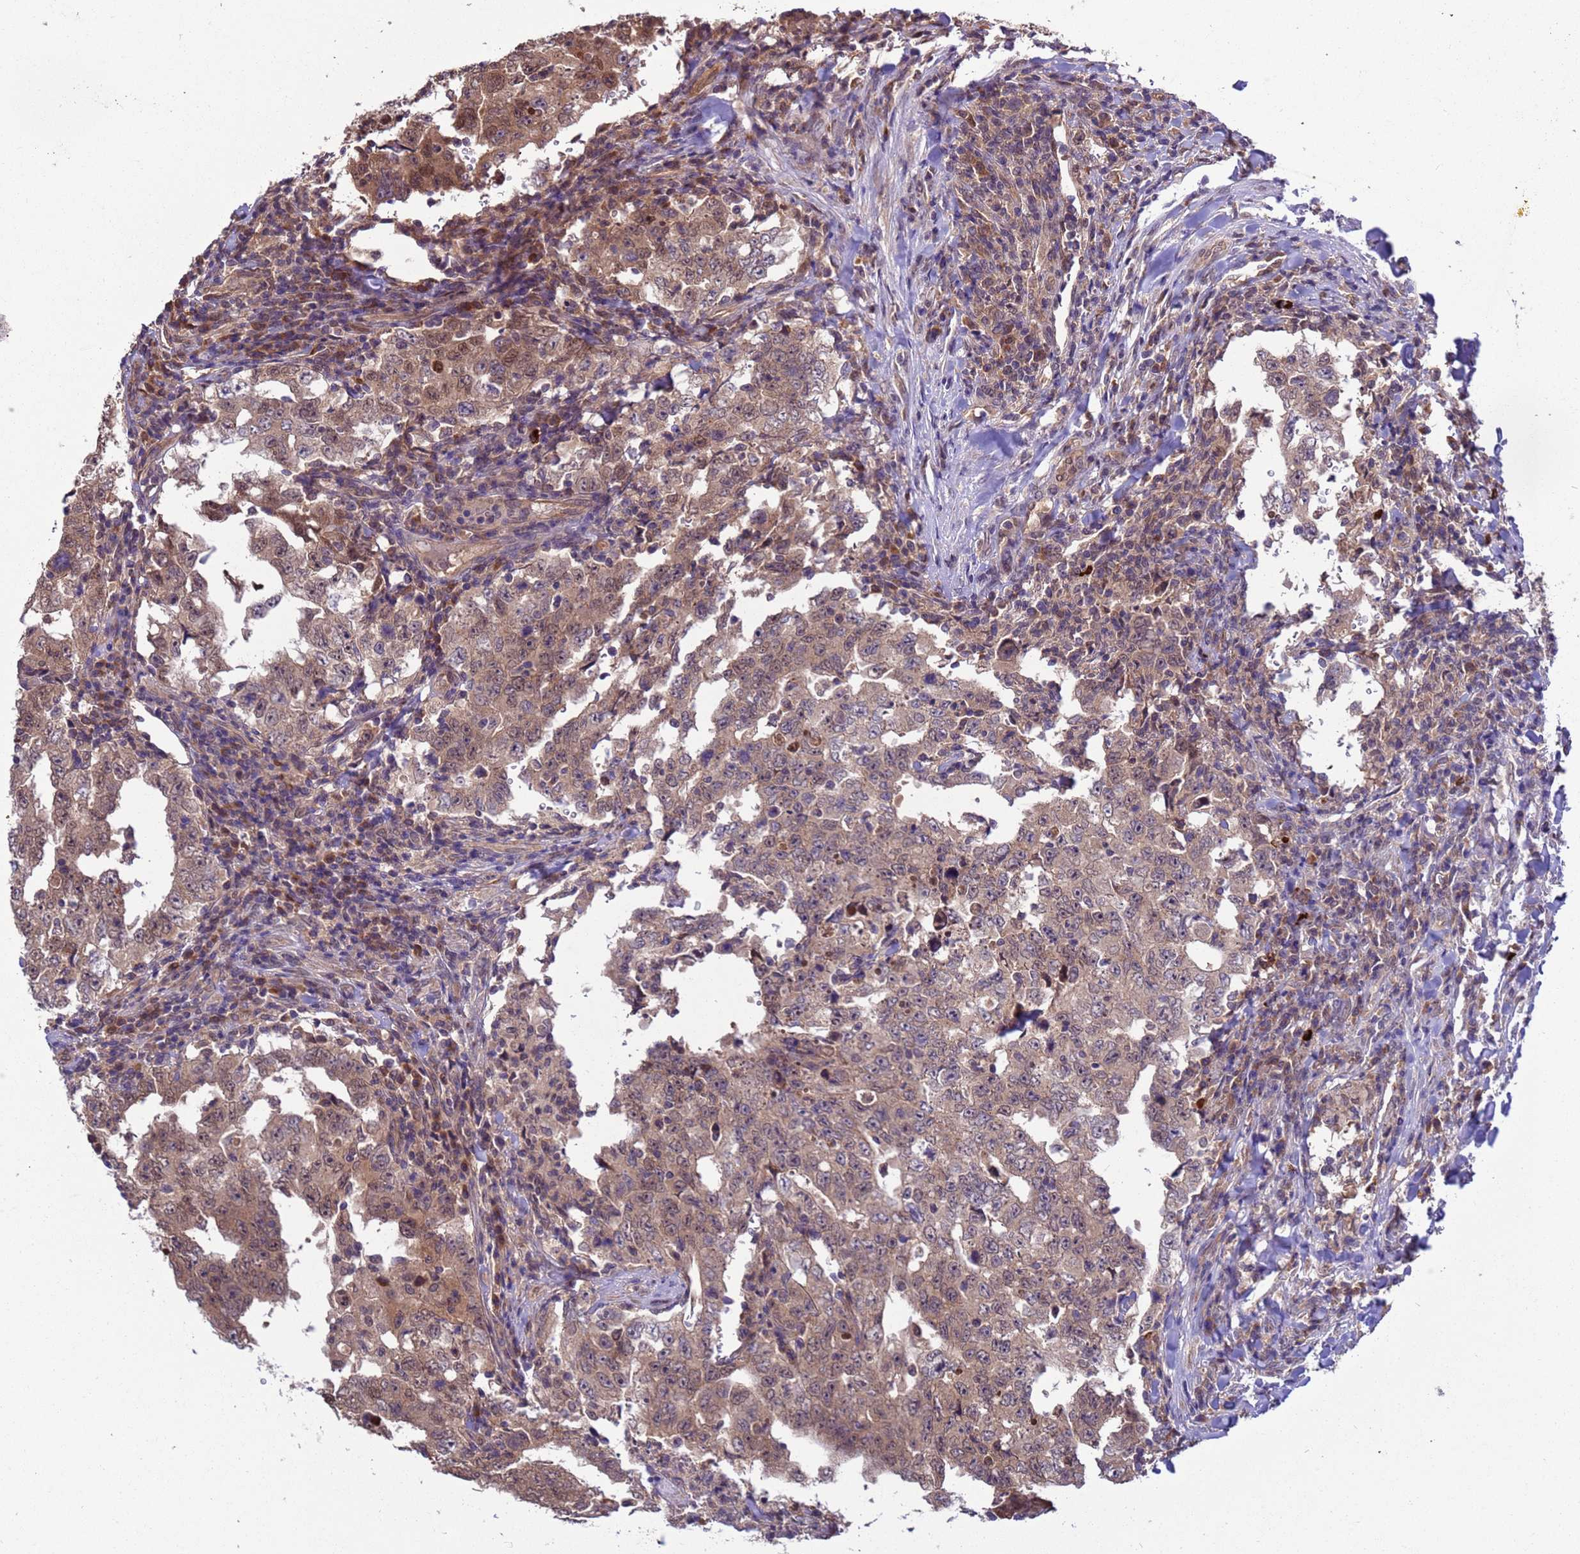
{"staining": {"intensity": "weak", "quantity": ">75%", "location": "cytoplasmic/membranous,nuclear"}, "tissue": "testis cancer", "cell_type": "Tumor cells", "image_type": "cancer", "snomed": [{"axis": "morphology", "description": "Carcinoma, Embryonal, NOS"}, {"axis": "topography", "description": "Testis"}], "caption": "Protein expression analysis of human testis embryonal carcinoma reveals weak cytoplasmic/membranous and nuclear positivity in approximately >75% of tumor cells.", "gene": "ZFP69B", "patient": {"sex": "male", "age": 26}}